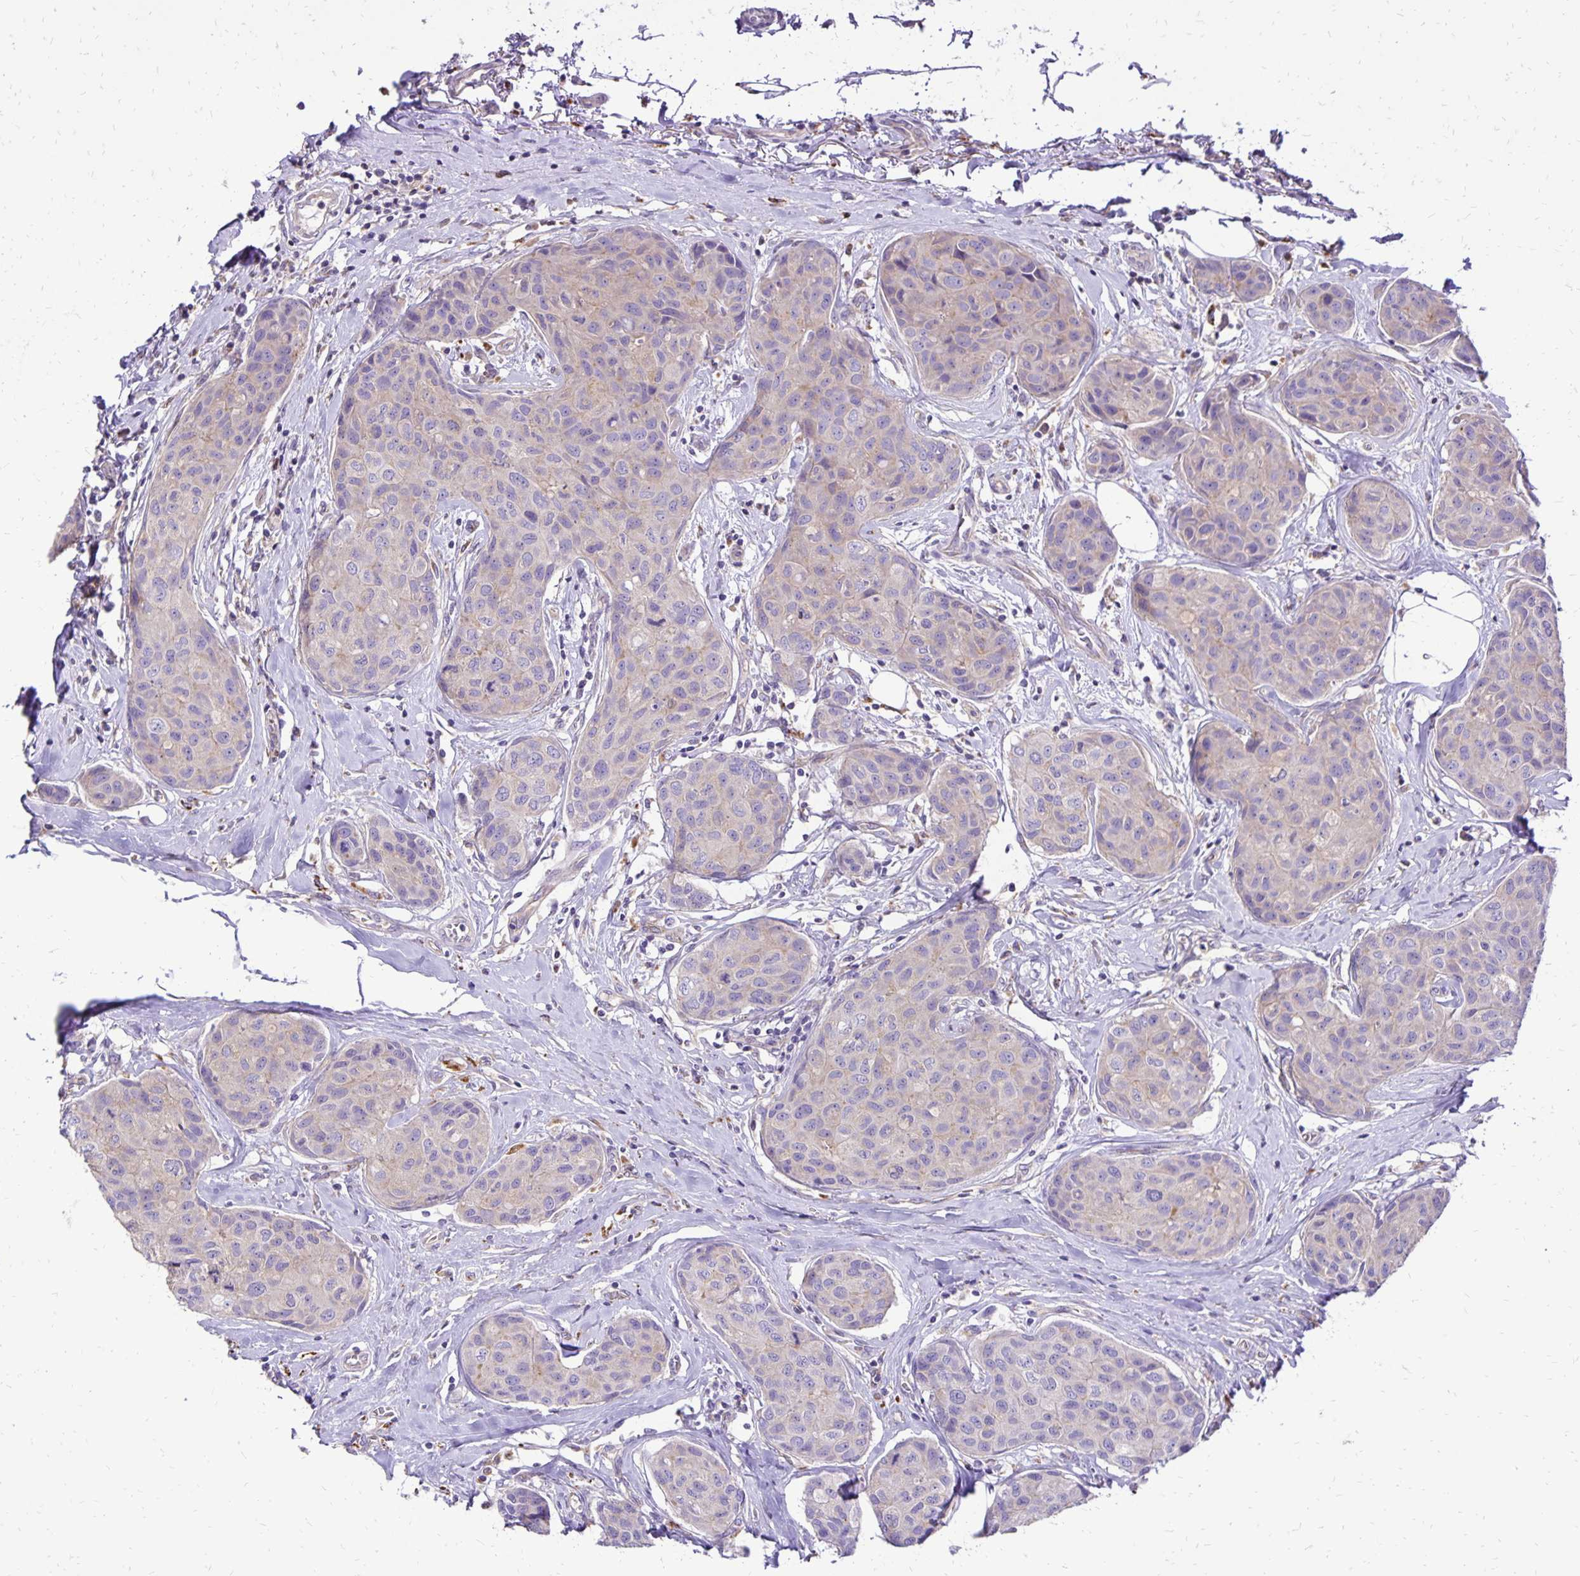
{"staining": {"intensity": "weak", "quantity": "<25%", "location": "cytoplasmic/membranous"}, "tissue": "breast cancer", "cell_type": "Tumor cells", "image_type": "cancer", "snomed": [{"axis": "morphology", "description": "Duct carcinoma"}, {"axis": "topography", "description": "Breast"}], "caption": "Breast invasive ductal carcinoma was stained to show a protein in brown. There is no significant positivity in tumor cells.", "gene": "EIF5A", "patient": {"sex": "female", "age": 80}}